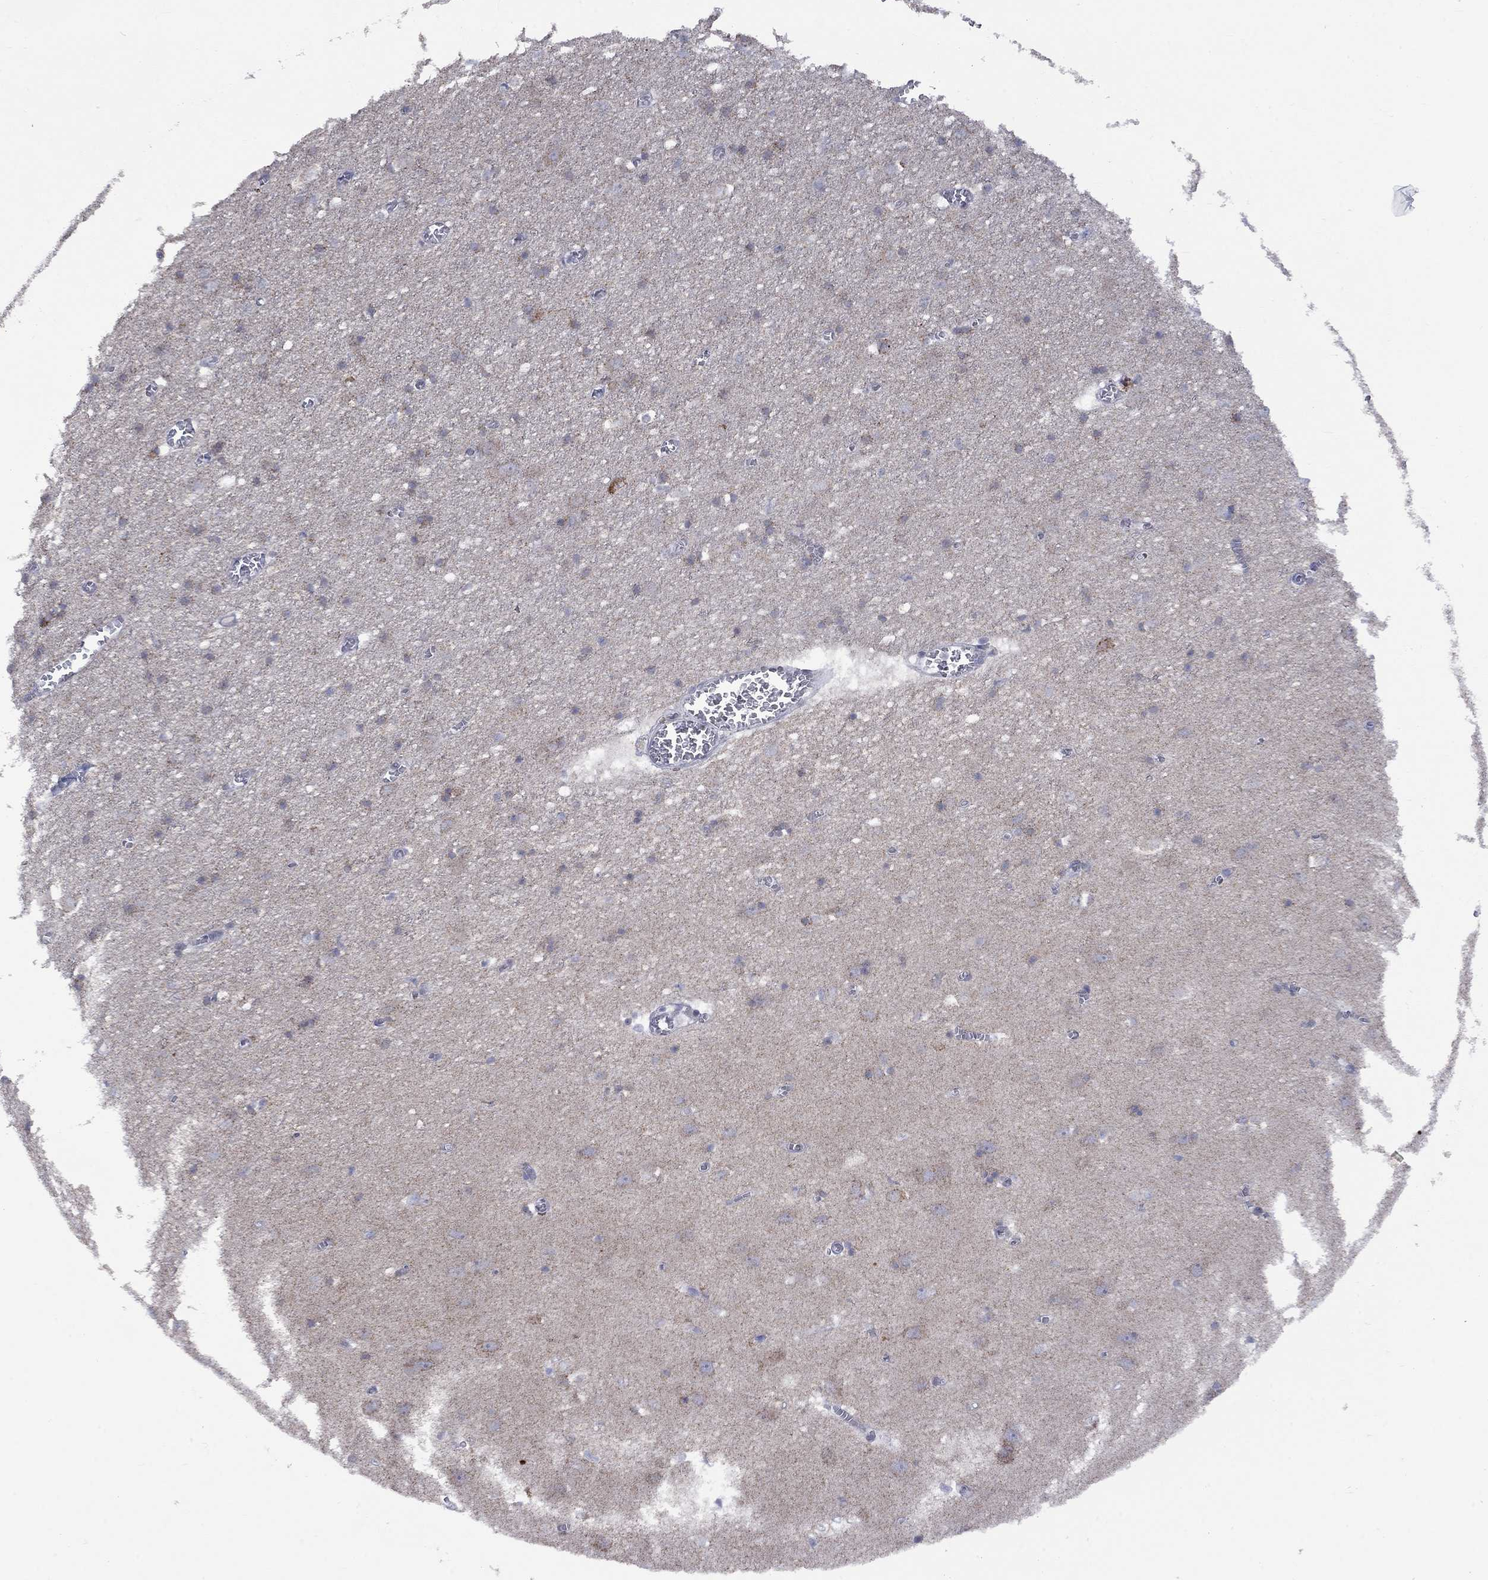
{"staining": {"intensity": "negative", "quantity": "none", "location": "none"}, "tissue": "cerebral cortex", "cell_type": "Endothelial cells", "image_type": "normal", "snomed": [{"axis": "morphology", "description": "Normal tissue, NOS"}, {"axis": "topography", "description": "Cerebral cortex"}], "caption": "This is an immunohistochemistry (IHC) image of unremarkable human cerebral cortex. There is no staining in endothelial cells.", "gene": "KCNJ16", "patient": {"sex": "male", "age": 70}}